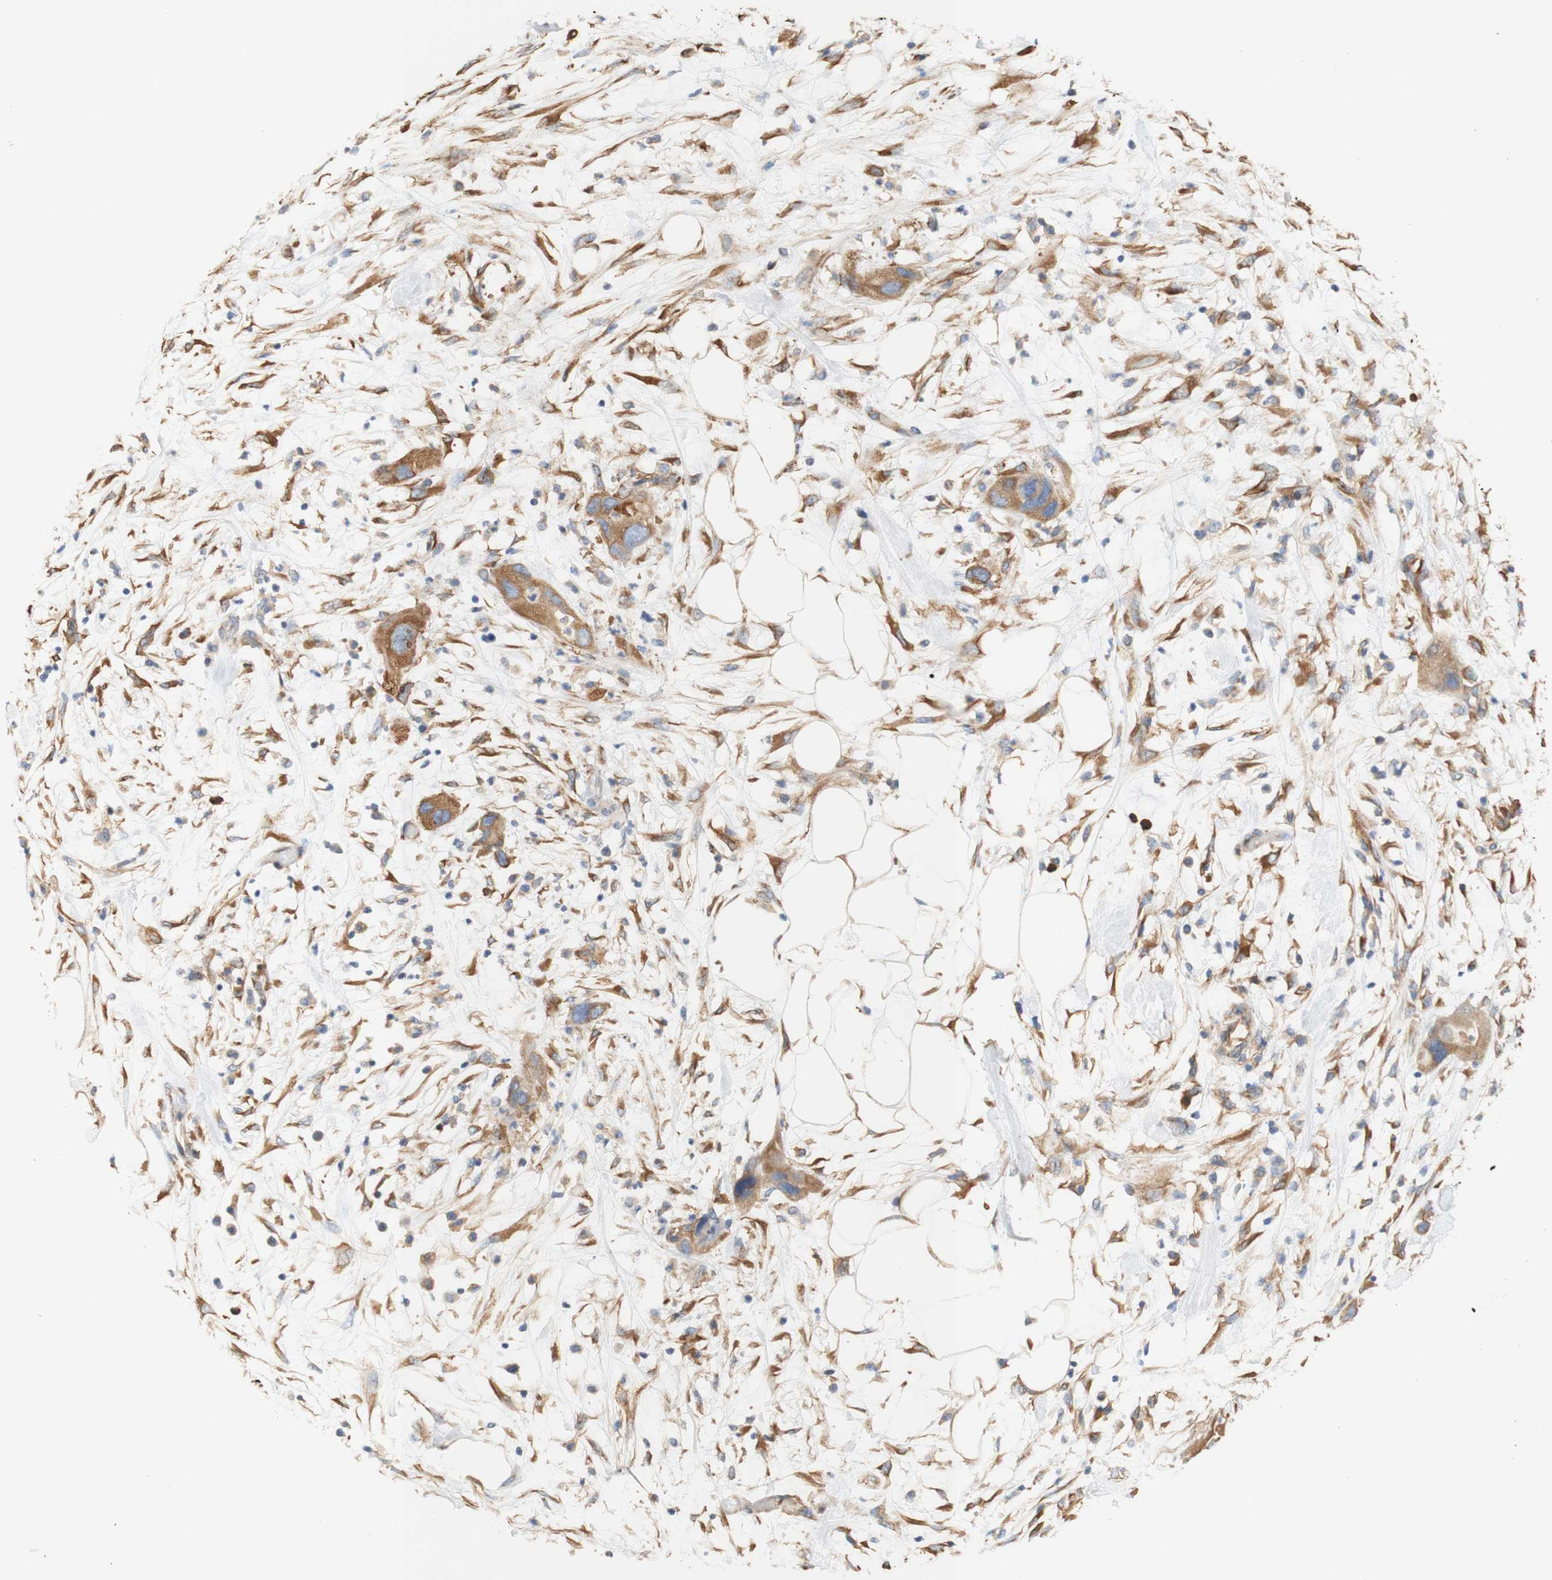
{"staining": {"intensity": "moderate", "quantity": ">75%", "location": "cytoplasmic/membranous"}, "tissue": "pancreatic cancer", "cell_type": "Tumor cells", "image_type": "cancer", "snomed": [{"axis": "morphology", "description": "Adenocarcinoma, NOS"}, {"axis": "topography", "description": "Pancreas"}], "caption": "Pancreatic adenocarcinoma stained with IHC demonstrates moderate cytoplasmic/membranous positivity in about >75% of tumor cells. The staining was performed using DAB to visualize the protein expression in brown, while the nuclei were stained in blue with hematoxylin (Magnification: 20x).", "gene": "EIF2AK4", "patient": {"sex": "female", "age": 71}}